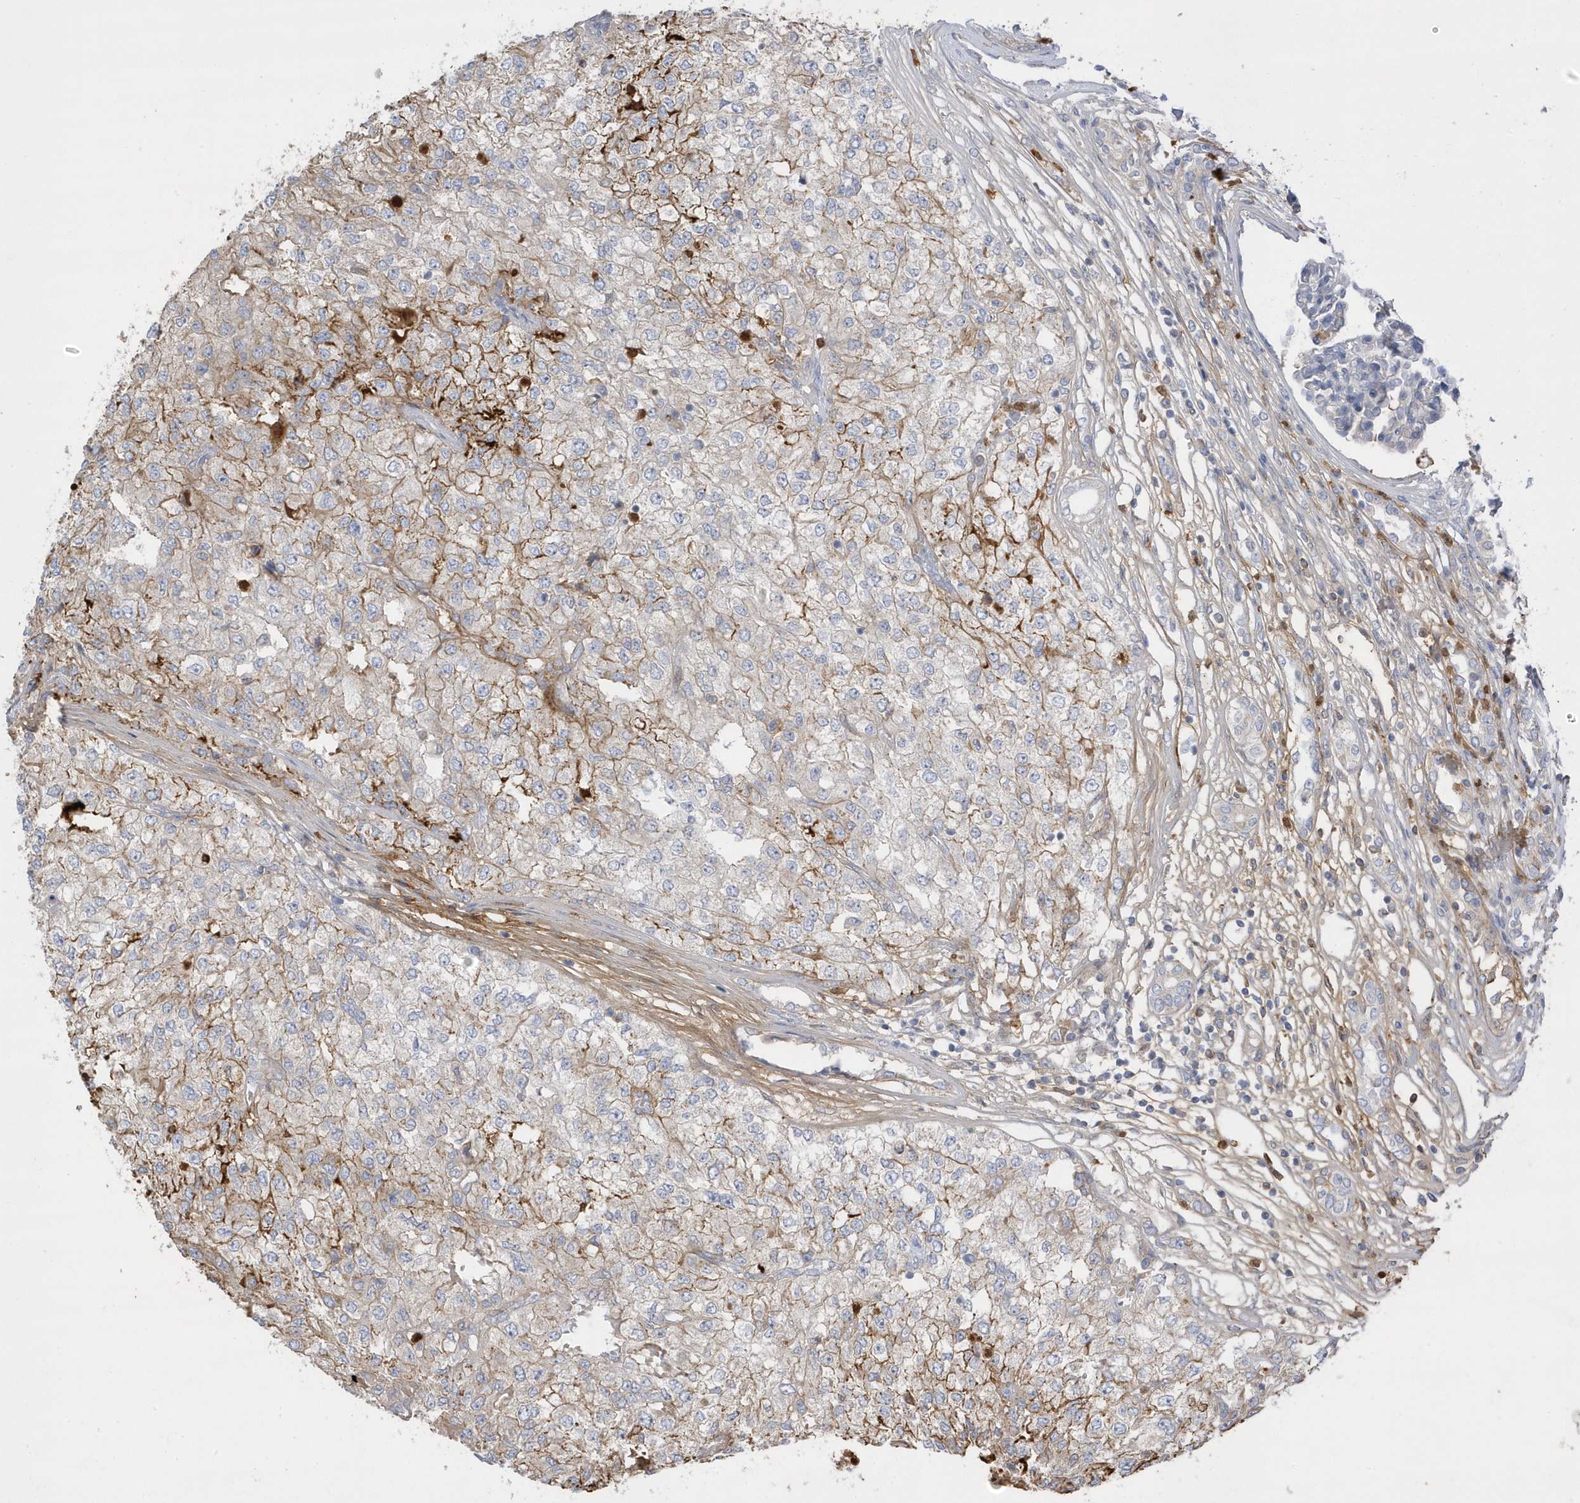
{"staining": {"intensity": "moderate", "quantity": "<25%", "location": "cytoplasmic/membranous"}, "tissue": "renal cancer", "cell_type": "Tumor cells", "image_type": "cancer", "snomed": [{"axis": "morphology", "description": "Adenocarcinoma, NOS"}, {"axis": "topography", "description": "Kidney"}], "caption": "Immunohistochemistry (IHC) micrograph of neoplastic tissue: human renal cancer (adenocarcinoma) stained using immunohistochemistry (IHC) reveals low levels of moderate protein expression localized specifically in the cytoplasmic/membranous of tumor cells, appearing as a cytoplasmic/membranous brown color.", "gene": "DPP9", "patient": {"sex": "female", "age": 54}}